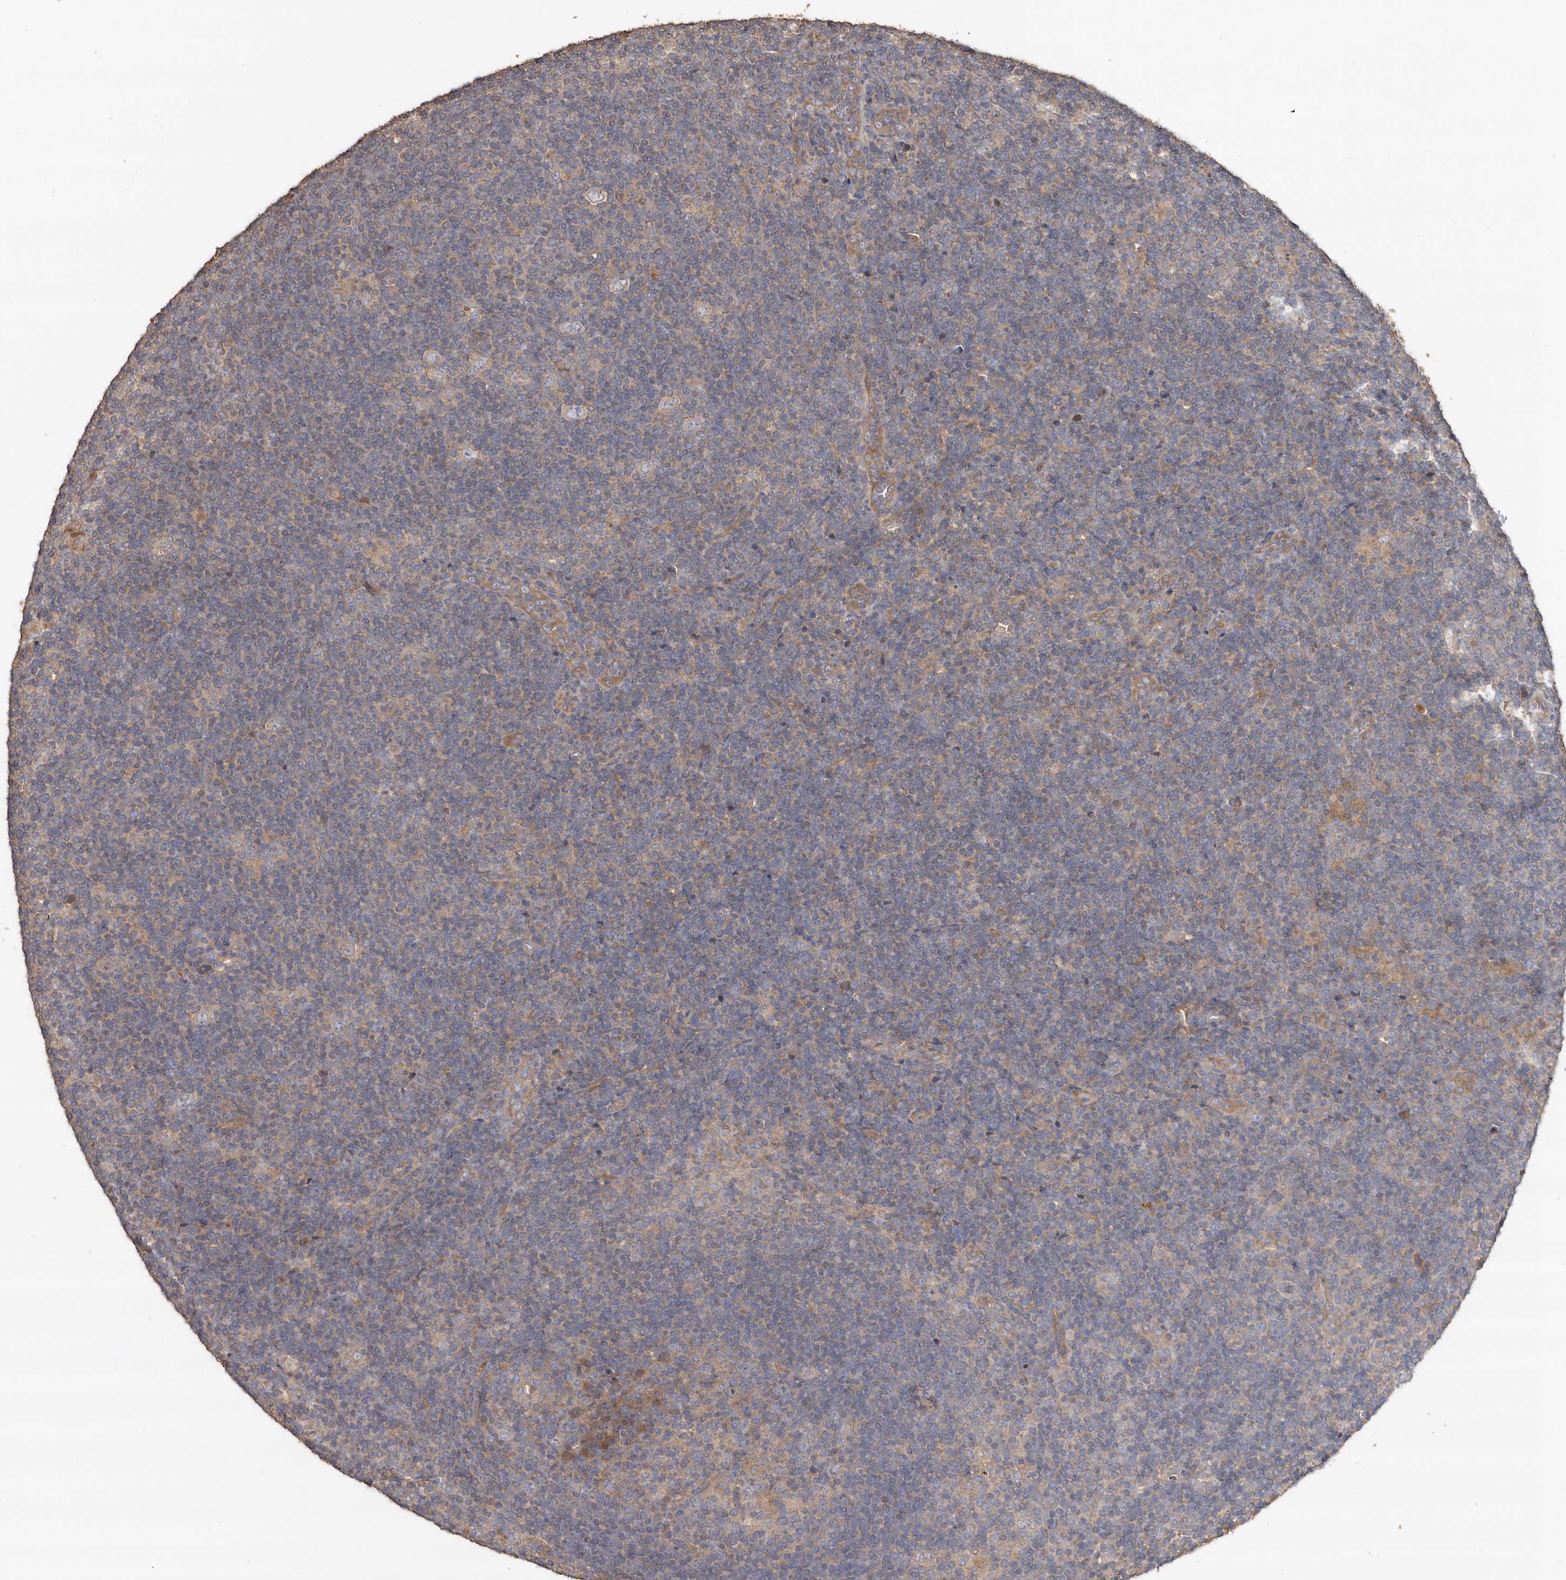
{"staining": {"intensity": "weak", "quantity": ">75%", "location": "cytoplasmic/membranous"}, "tissue": "lymphoma", "cell_type": "Tumor cells", "image_type": "cancer", "snomed": [{"axis": "morphology", "description": "Hodgkin's disease, NOS"}, {"axis": "topography", "description": "Lymph node"}], "caption": "This is a micrograph of immunohistochemistry (IHC) staining of lymphoma, which shows weak positivity in the cytoplasmic/membranous of tumor cells.", "gene": "FLCN", "patient": {"sex": "female", "age": 57}}